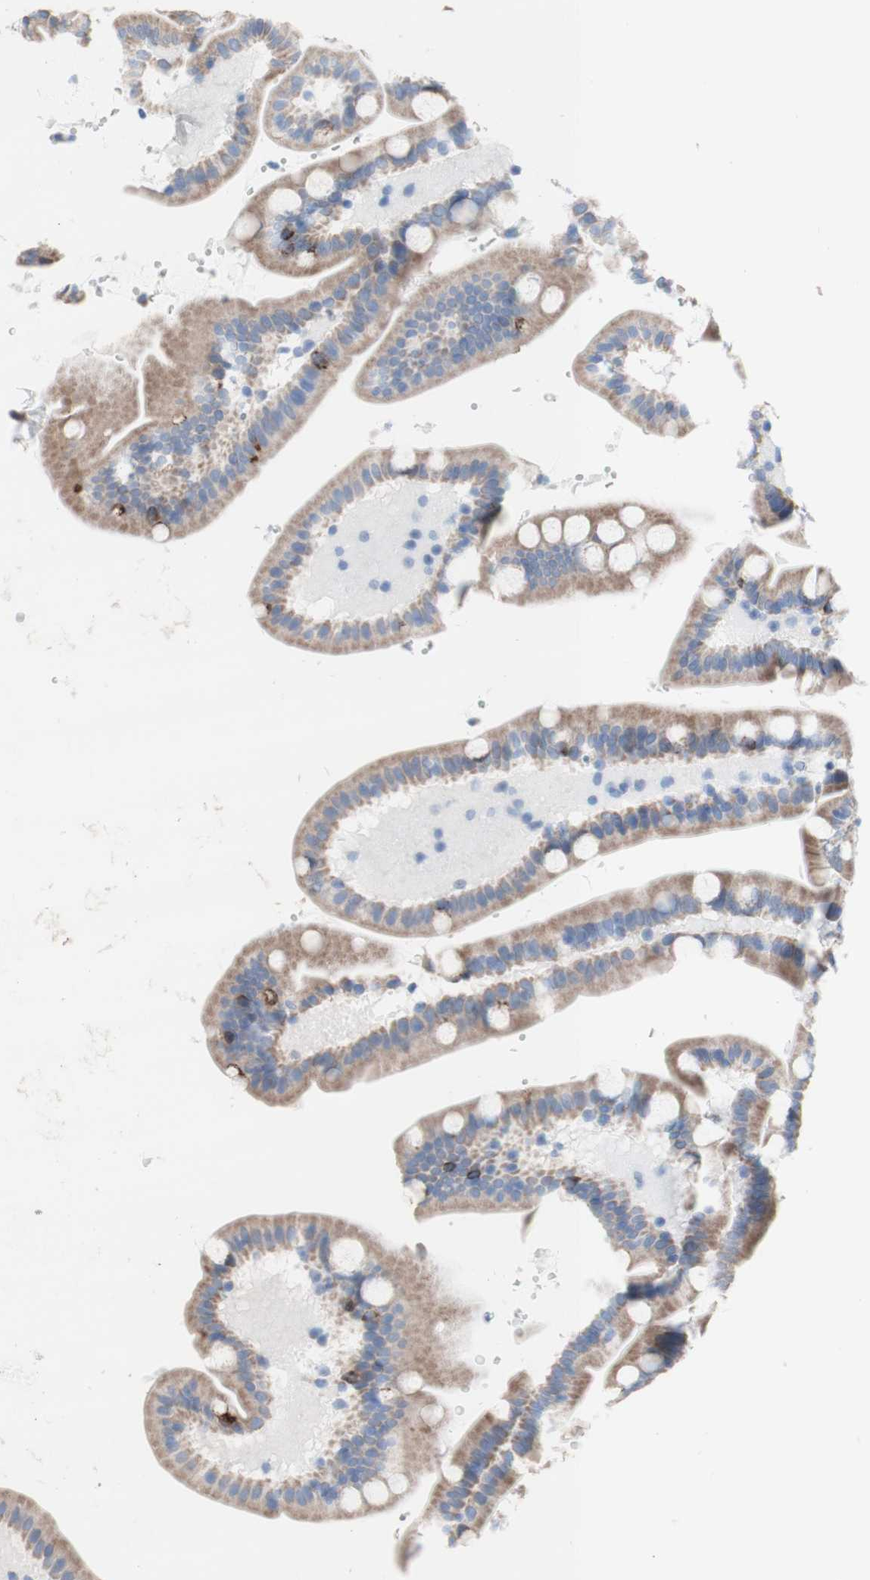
{"staining": {"intensity": "moderate", "quantity": ">75%", "location": "cytoplasmic/membranous"}, "tissue": "duodenum", "cell_type": "Glandular cells", "image_type": "normal", "snomed": [{"axis": "morphology", "description": "Normal tissue, NOS"}, {"axis": "topography", "description": "Duodenum"}], "caption": "Protein expression by IHC displays moderate cytoplasmic/membranous expression in approximately >75% of glandular cells in unremarkable duodenum.", "gene": "AGPAT5", "patient": {"sex": "male", "age": 54}}